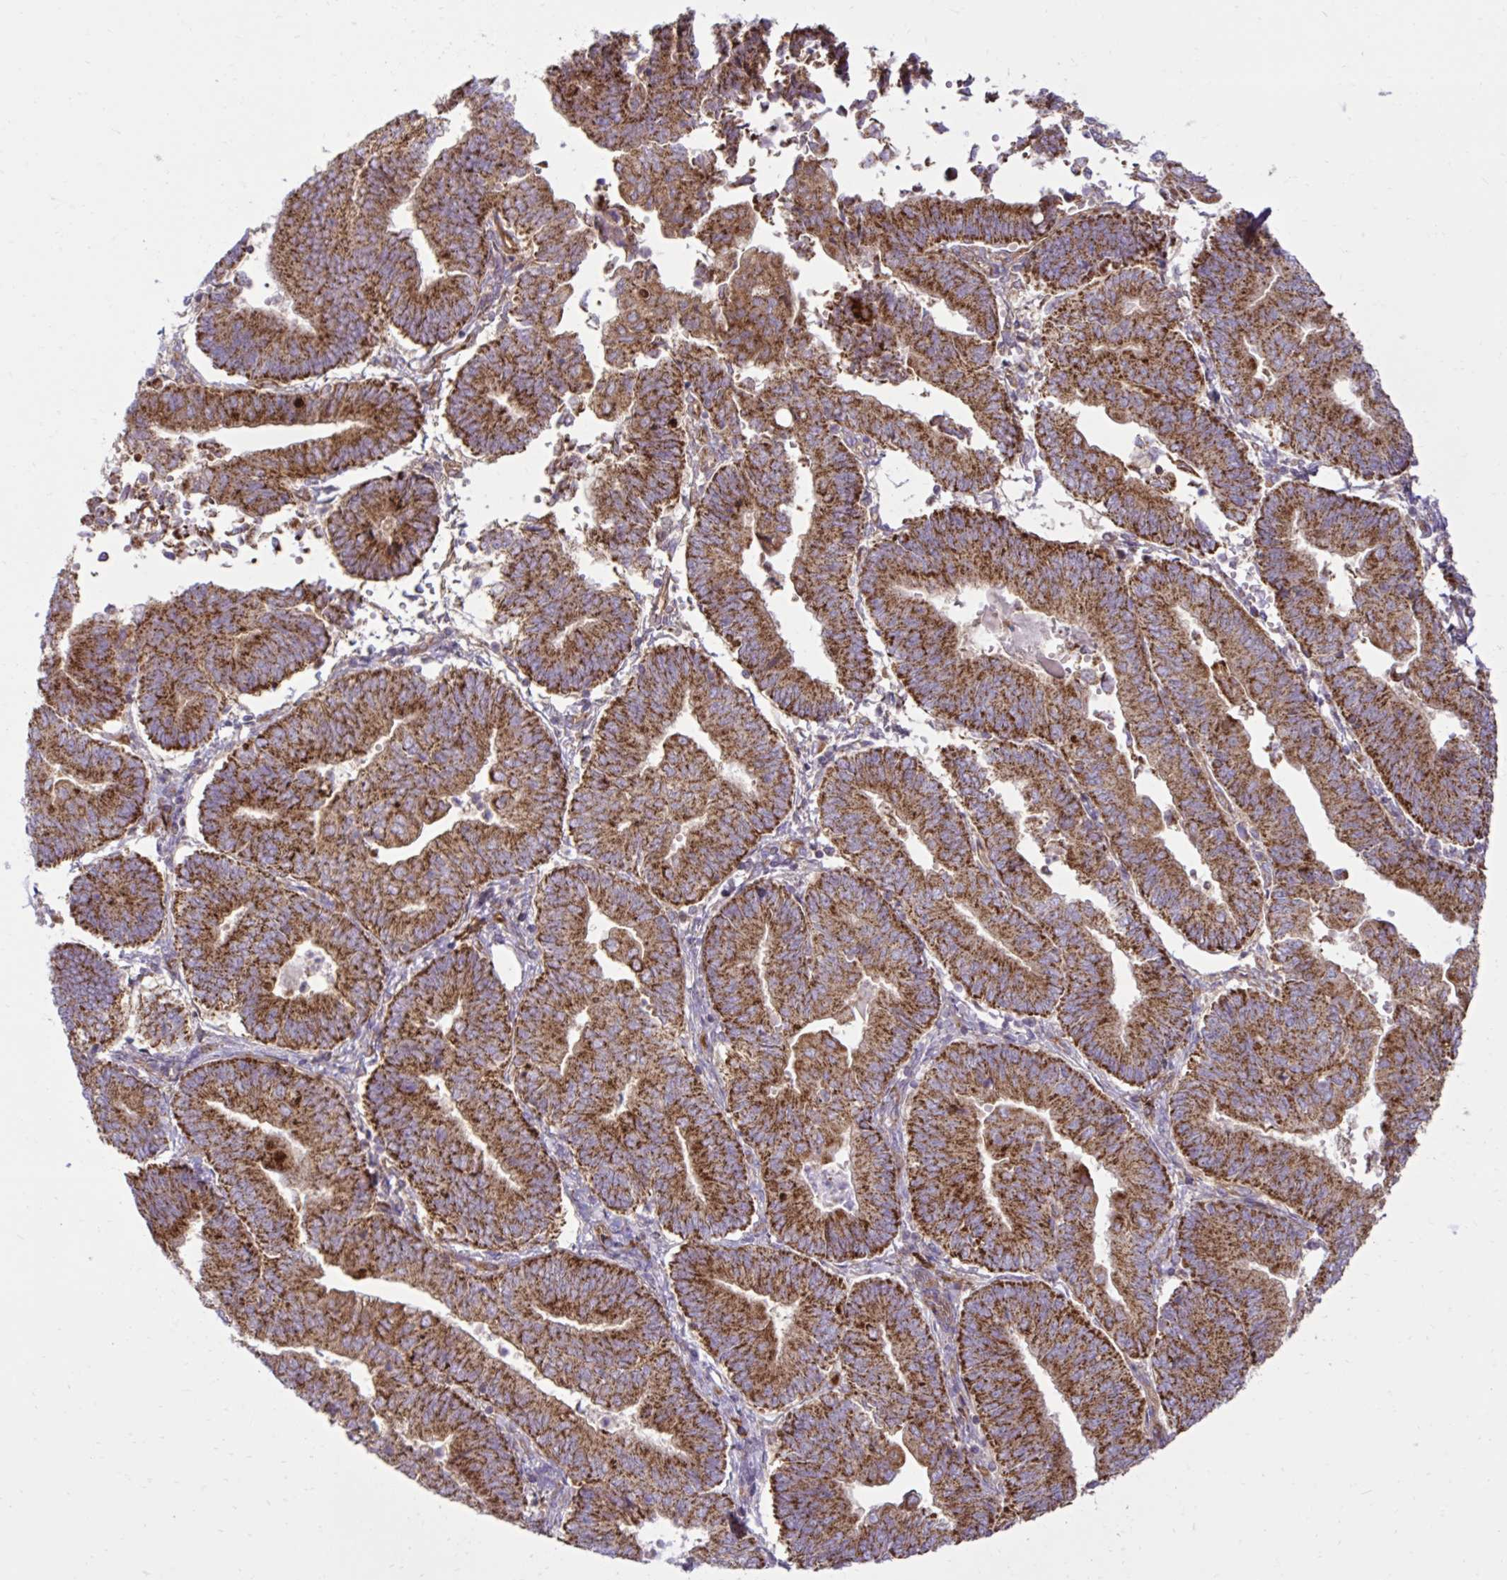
{"staining": {"intensity": "strong", "quantity": ">75%", "location": "cytoplasmic/membranous"}, "tissue": "endometrial cancer", "cell_type": "Tumor cells", "image_type": "cancer", "snomed": [{"axis": "morphology", "description": "Adenocarcinoma, NOS"}, {"axis": "topography", "description": "Endometrium"}], "caption": "Endometrial adenocarcinoma stained with a protein marker displays strong staining in tumor cells.", "gene": "LIMS1", "patient": {"sex": "female", "age": 65}}